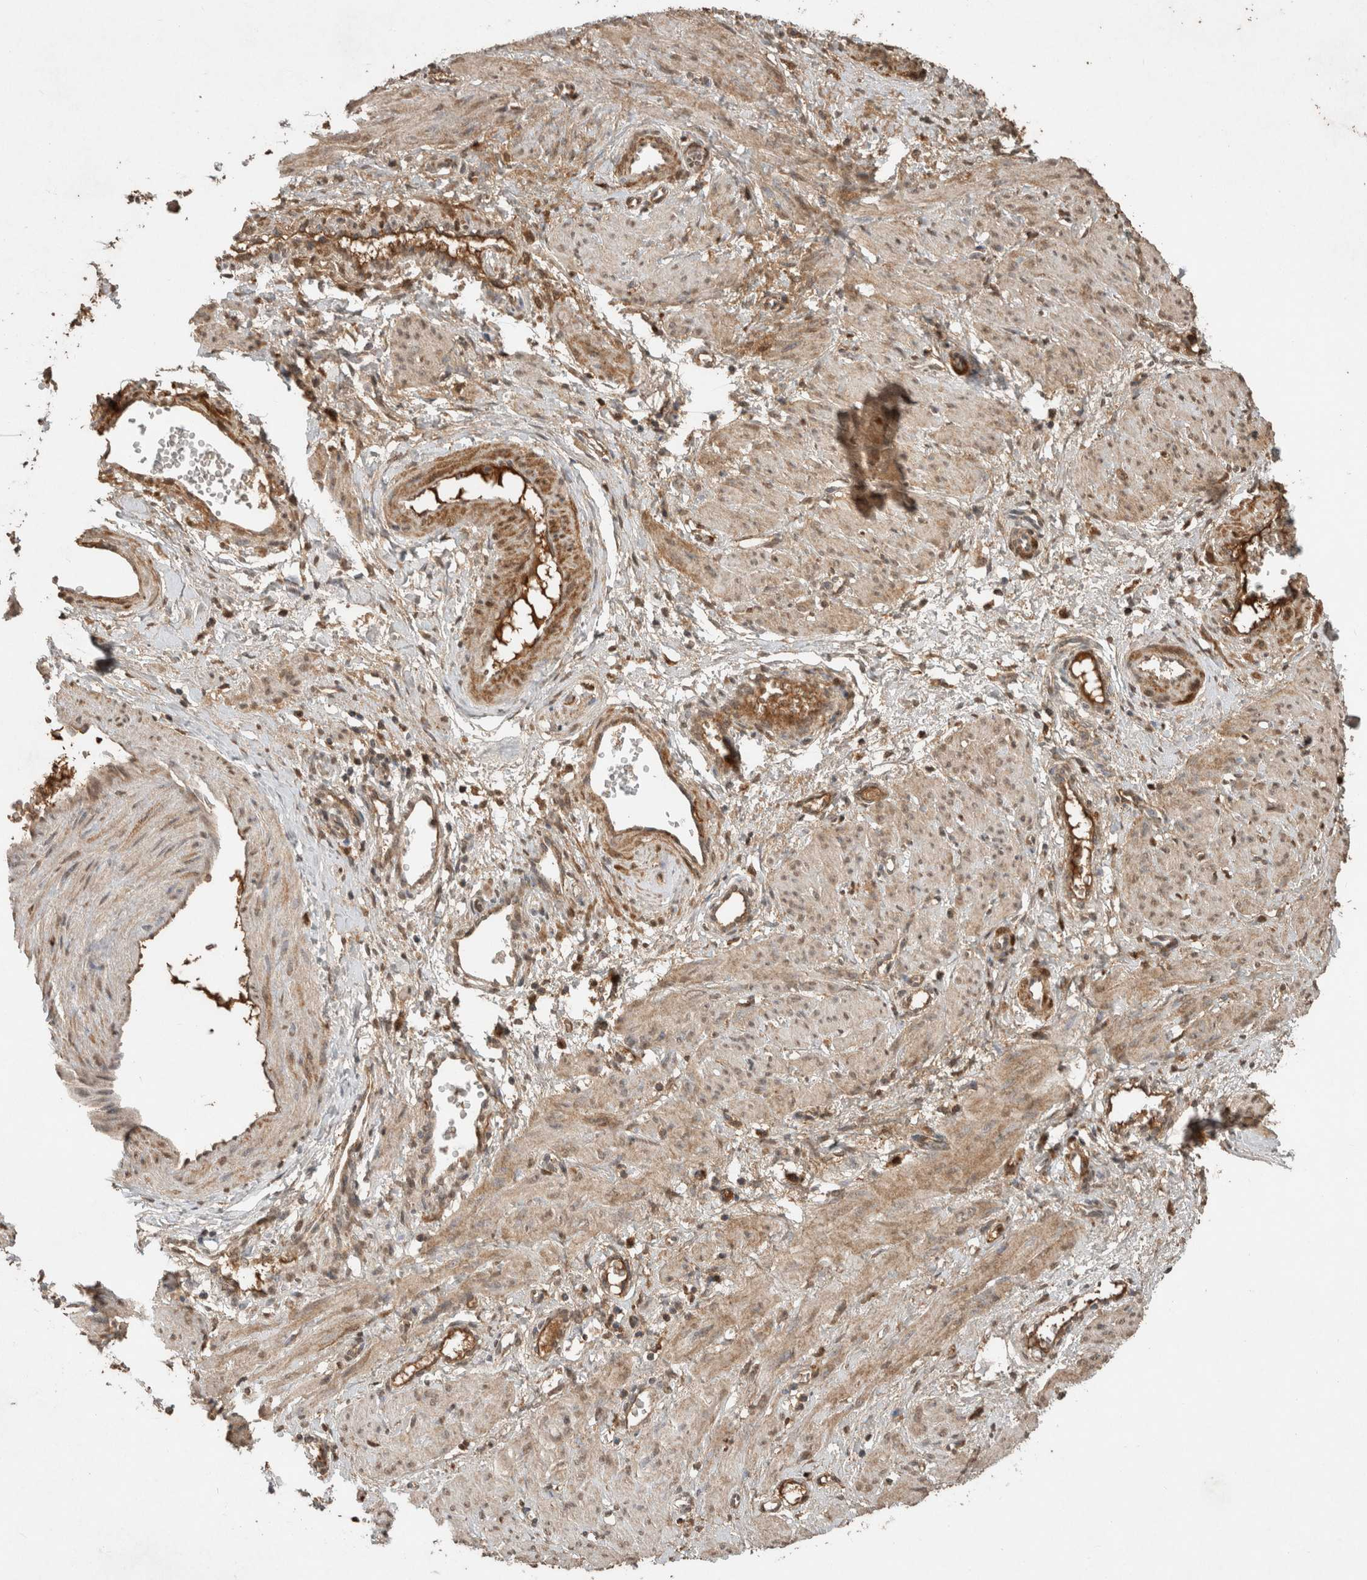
{"staining": {"intensity": "weak", "quantity": ">75%", "location": "cytoplasmic/membranous,nuclear"}, "tissue": "smooth muscle", "cell_type": "Smooth muscle cells", "image_type": "normal", "snomed": [{"axis": "morphology", "description": "Normal tissue, NOS"}, {"axis": "topography", "description": "Endometrium"}], "caption": "The micrograph demonstrates a brown stain indicating the presence of a protein in the cytoplasmic/membranous,nuclear of smooth muscle cells in smooth muscle.", "gene": "FAM3A", "patient": {"sex": "female", "age": 33}}